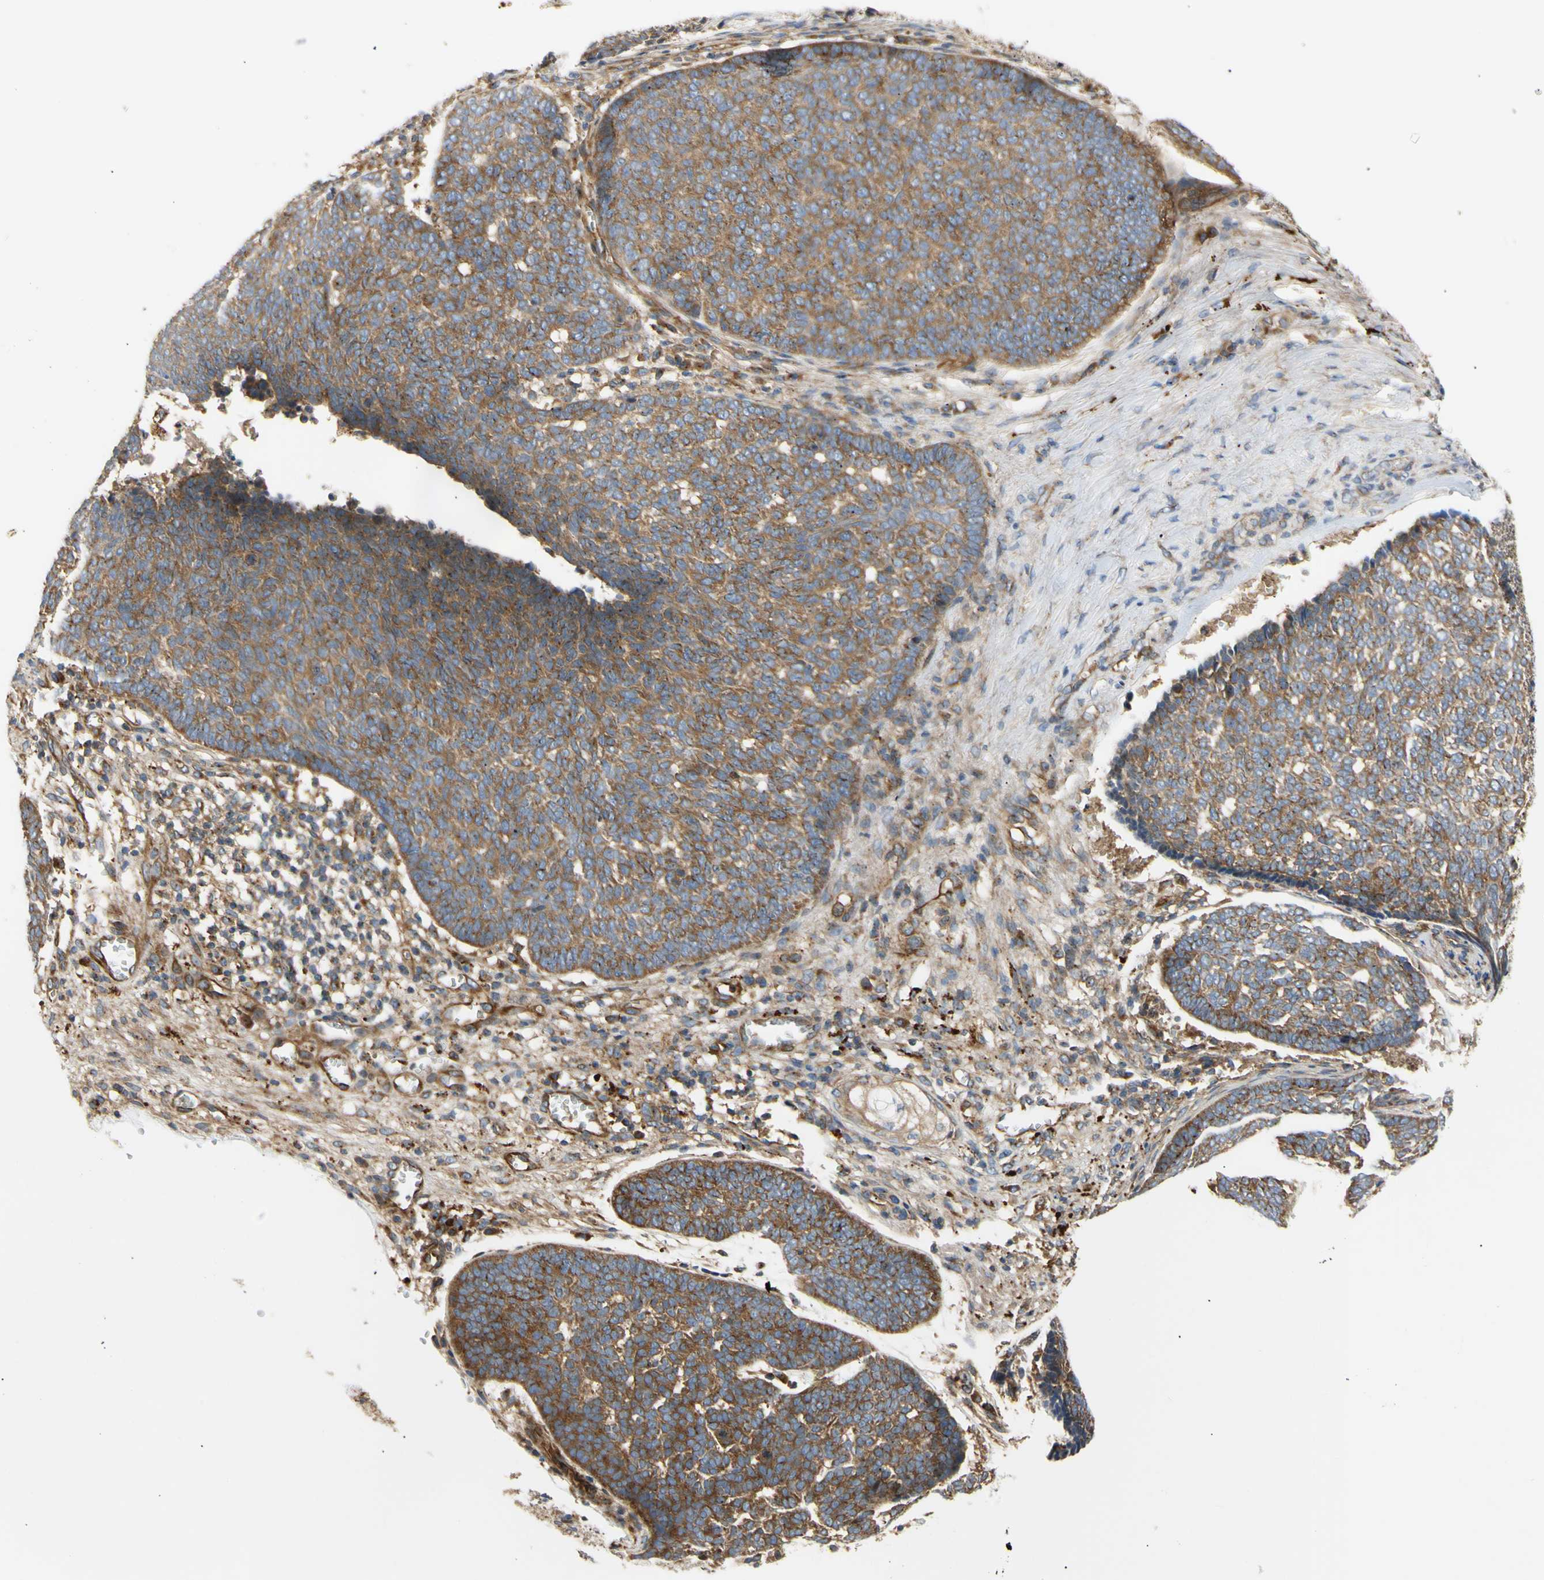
{"staining": {"intensity": "moderate", "quantity": ">75%", "location": "cytoplasmic/membranous"}, "tissue": "skin cancer", "cell_type": "Tumor cells", "image_type": "cancer", "snomed": [{"axis": "morphology", "description": "Basal cell carcinoma"}, {"axis": "topography", "description": "Skin"}], "caption": "Skin basal cell carcinoma stained for a protein (brown) reveals moderate cytoplasmic/membranous positive positivity in about >75% of tumor cells.", "gene": "TUBG2", "patient": {"sex": "male", "age": 84}}